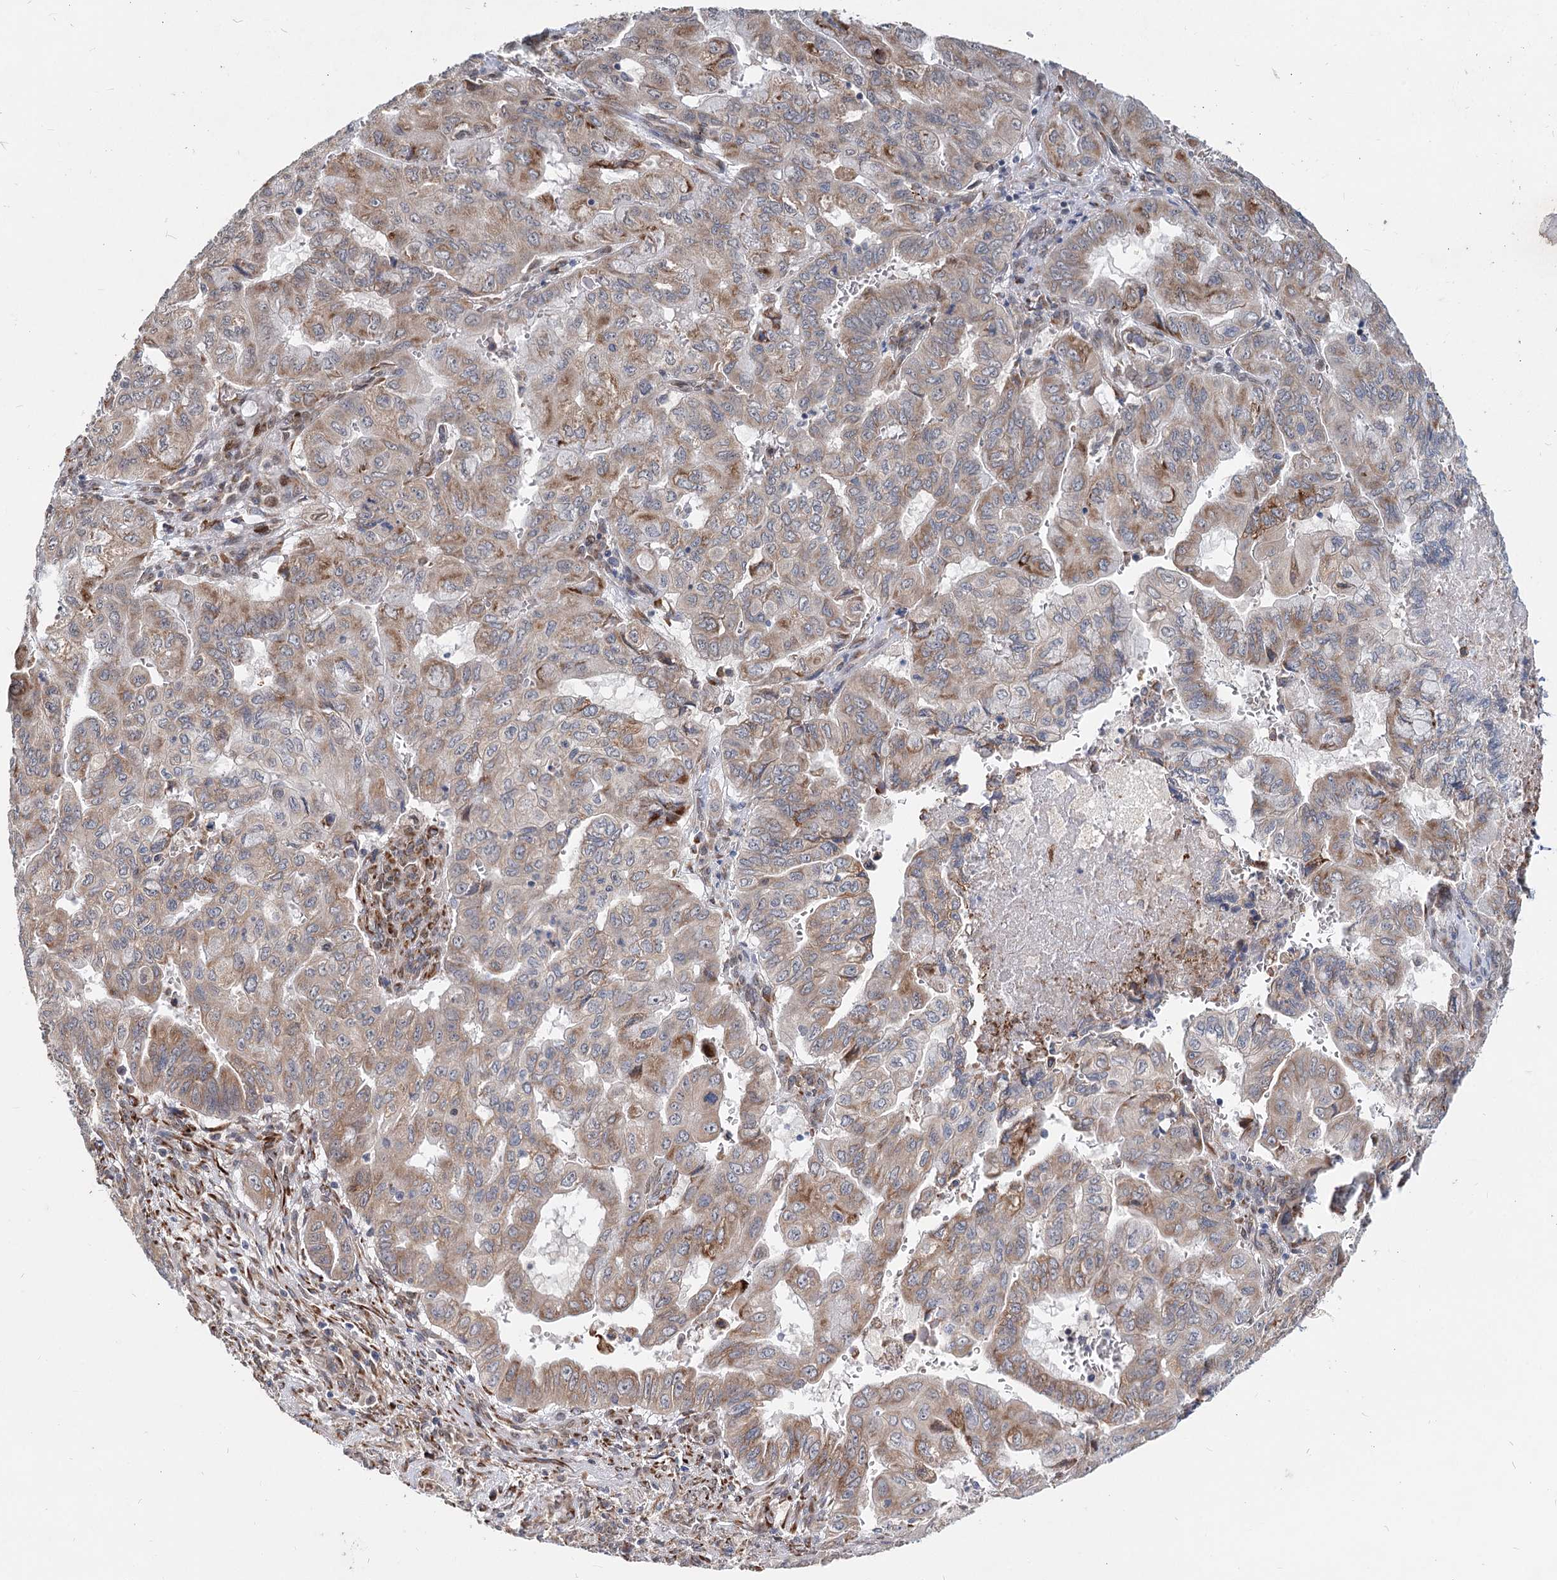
{"staining": {"intensity": "weak", "quantity": "25%-75%", "location": "cytoplasmic/membranous"}, "tissue": "pancreatic cancer", "cell_type": "Tumor cells", "image_type": "cancer", "snomed": [{"axis": "morphology", "description": "Adenocarcinoma, NOS"}, {"axis": "topography", "description": "Pancreas"}], "caption": "IHC staining of pancreatic cancer (adenocarcinoma), which reveals low levels of weak cytoplasmic/membranous positivity in approximately 25%-75% of tumor cells indicating weak cytoplasmic/membranous protein expression. The staining was performed using DAB (brown) for protein detection and nuclei were counterstained in hematoxylin (blue).", "gene": "SPART", "patient": {"sex": "male", "age": 51}}